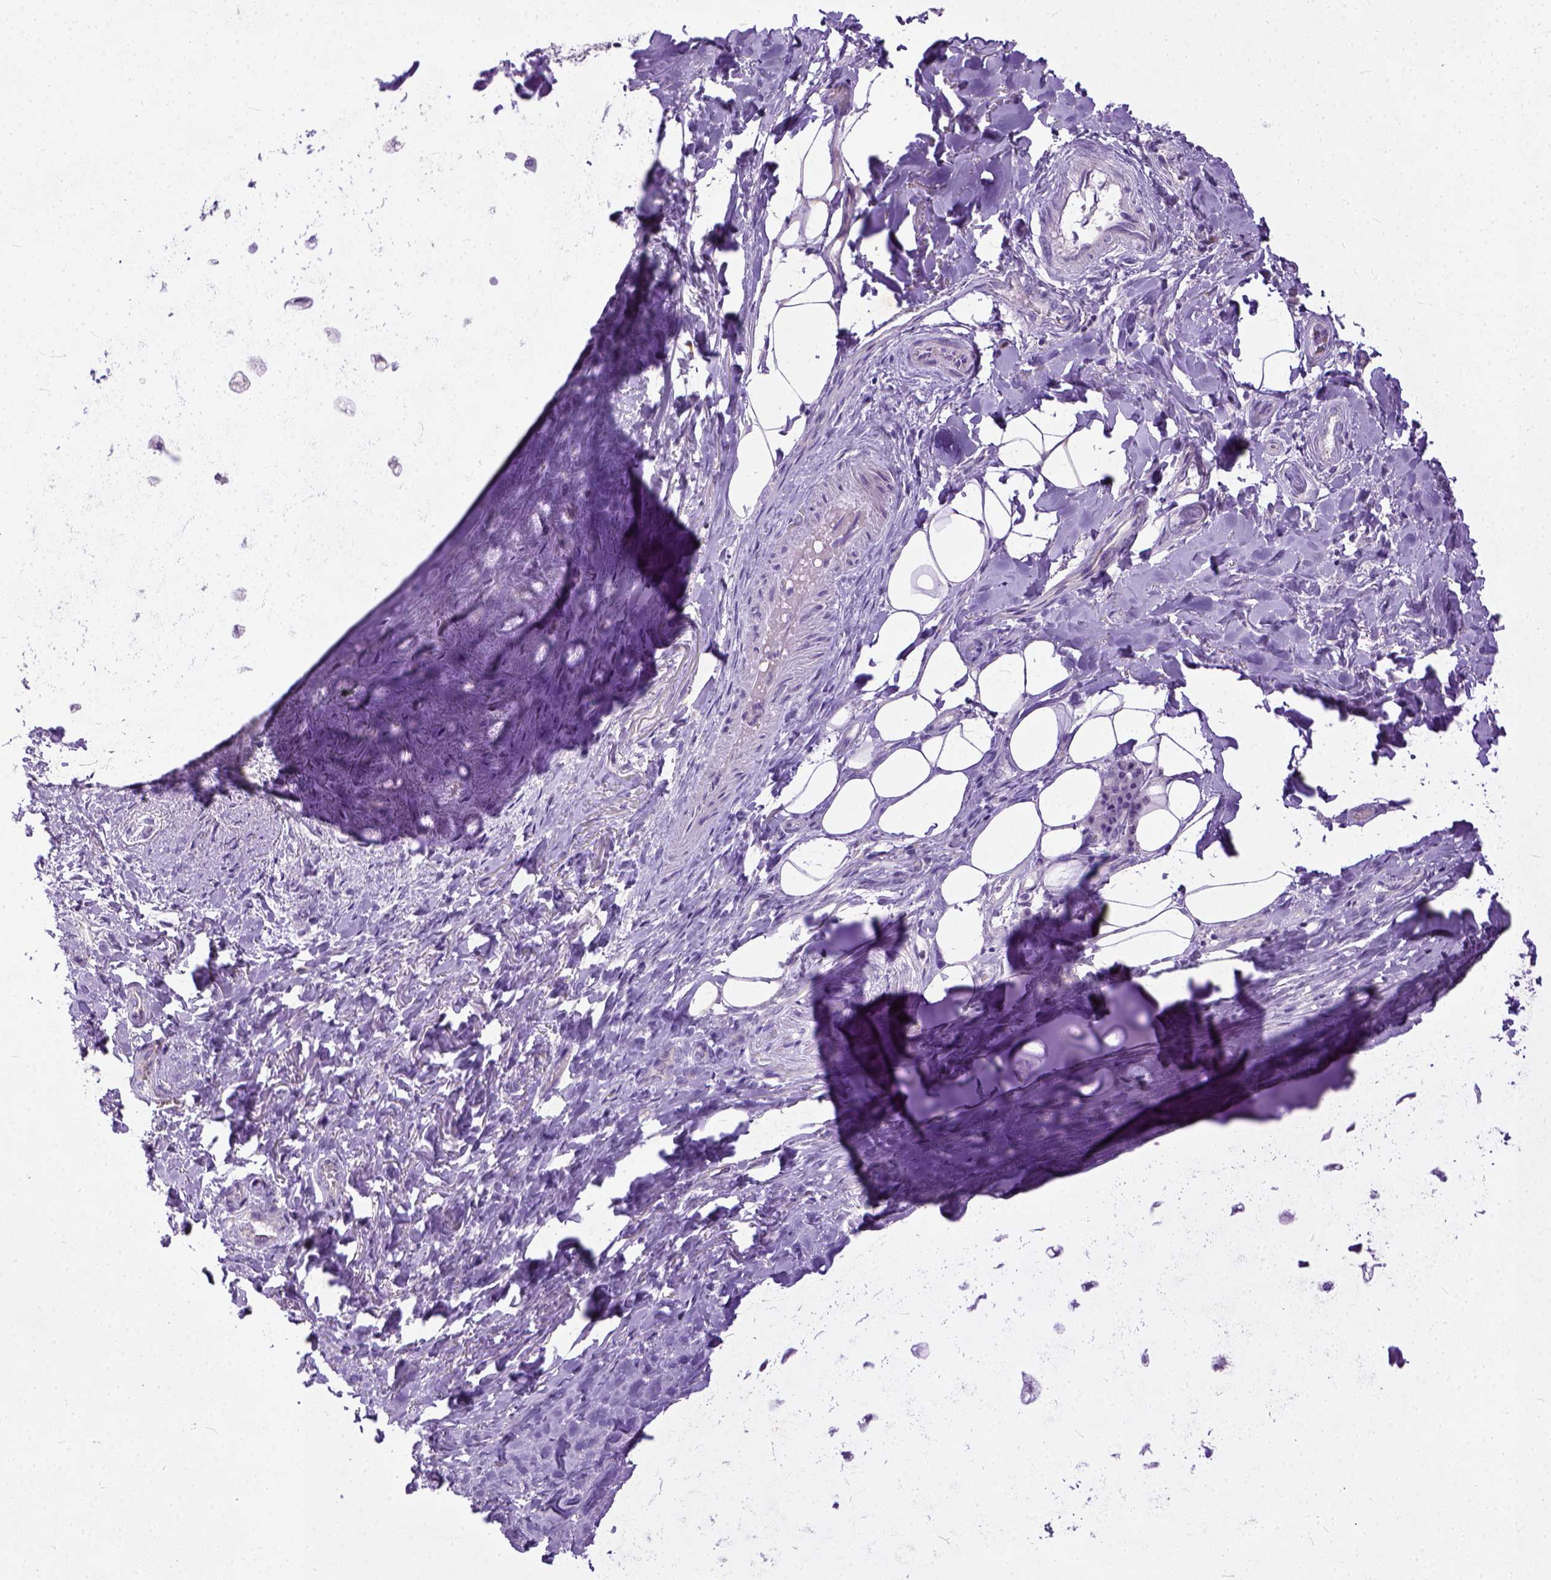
{"staining": {"intensity": "negative", "quantity": "none", "location": "none"}, "tissue": "adipose tissue", "cell_type": "Adipocytes", "image_type": "normal", "snomed": [{"axis": "morphology", "description": "Normal tissue, NOS"}, {"axis": "topography", "description": "Cartilage tissue"}, {"axis": "topography", "description": "Bronchus"}], "caption": "Immunohistochemistry of normal human adipose tissue shows no positivity in adipocytes.", "gene": "ADGRF1", "patient": {"sex": "male", "age": 64}}